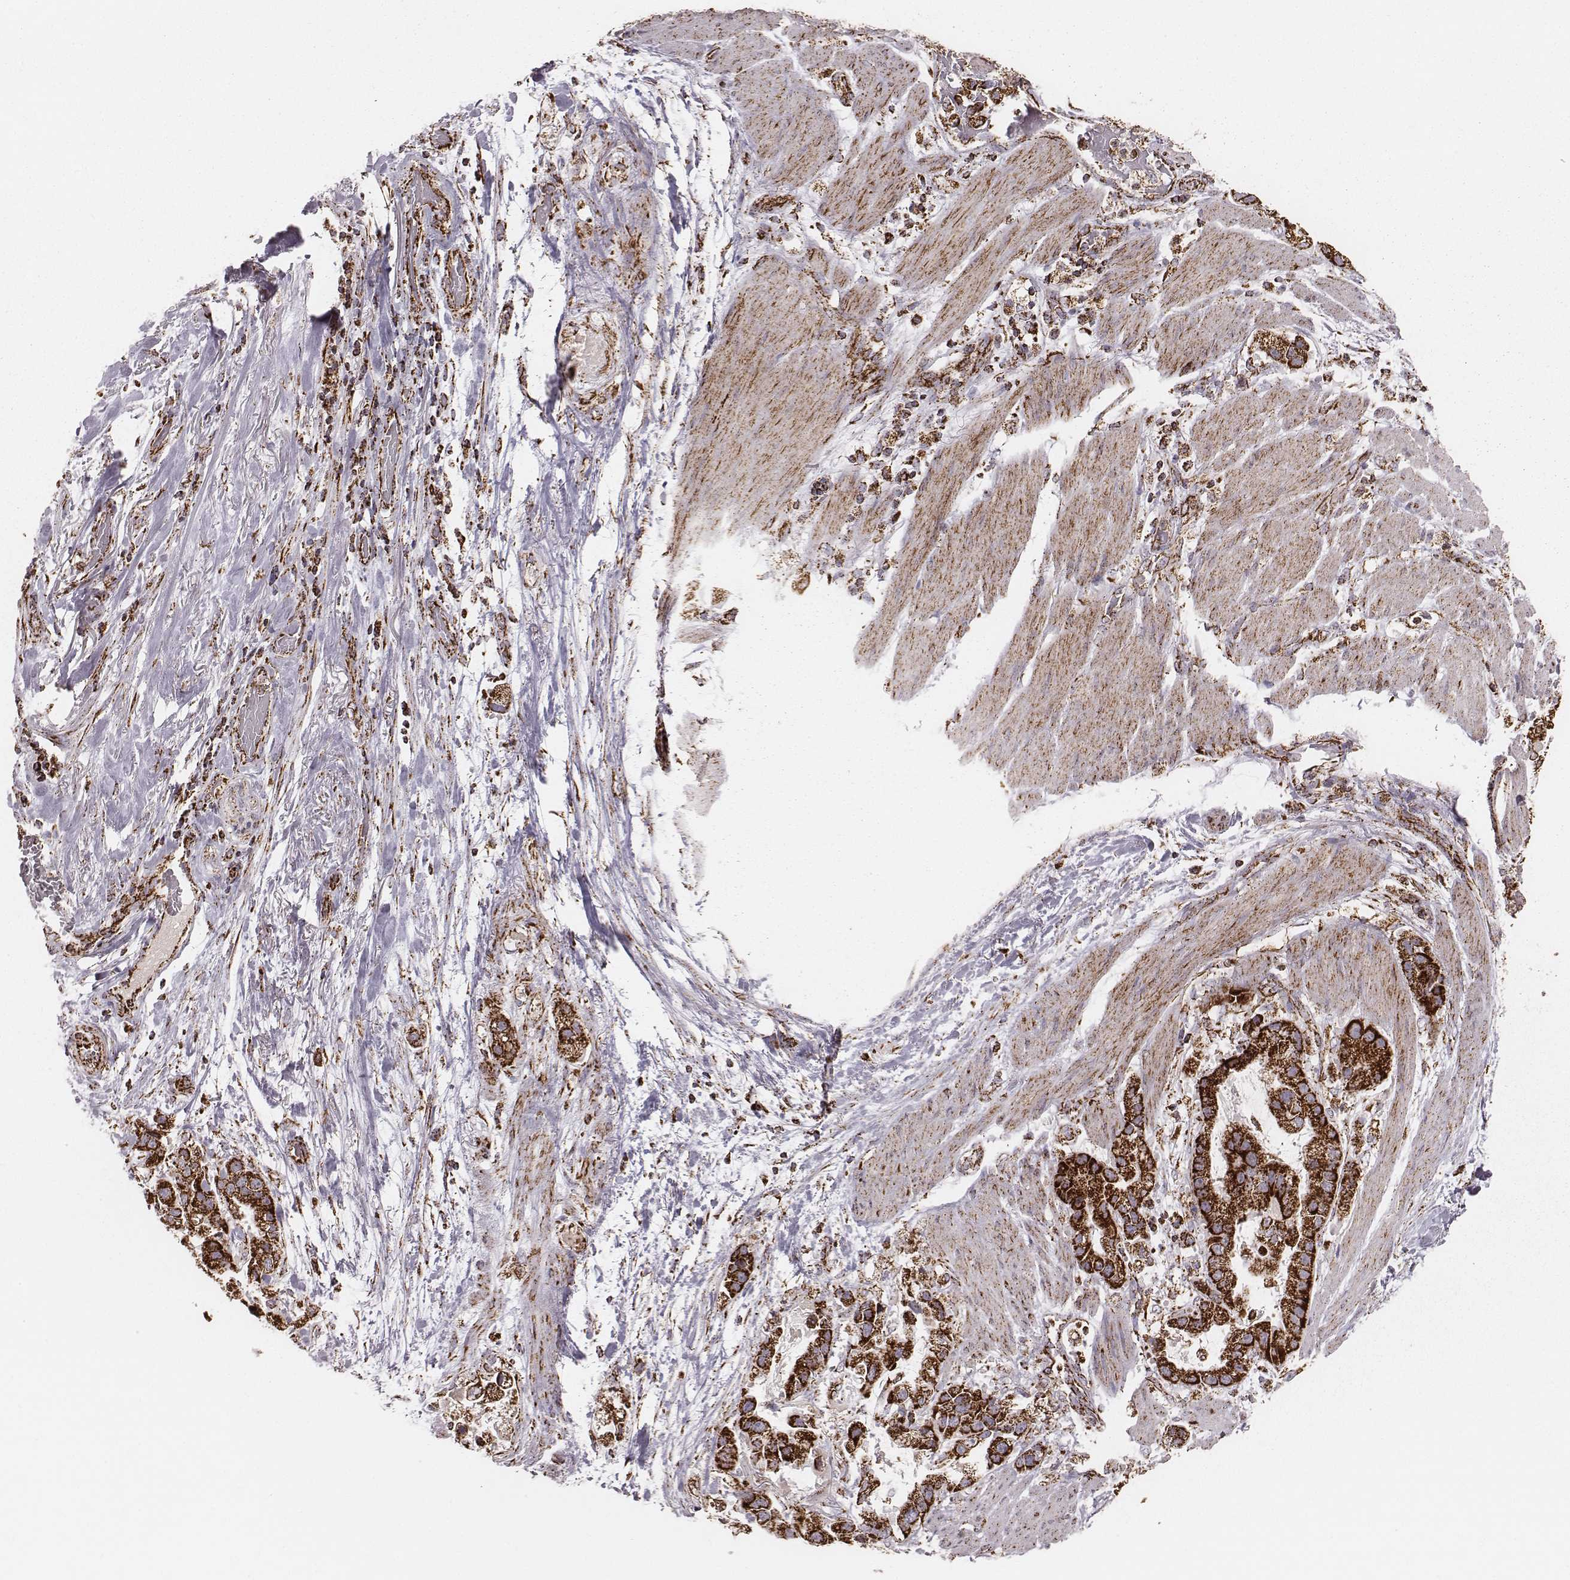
{"staining": {"intensity": "strong", "quantity": ">75%", "location": "cytoplasmic/membranous"}, "tissue": "stomach cancer", "cell_type": "Tumor cells", "image_type": "cancer", "snomed": [{"axis": "morphology", "description": "Adenocarcinoma, NOS"}, {"axis": "topography", "description": "Stomach"}], "caption": "A high amount of strong cytoplasmic/membranous positivity is appreciated in approximately >75% of tumor cells in stomach adenocarcinoma tissue.", "gene": "TUFM", "patient": {"sex": "male", "age": 59}}